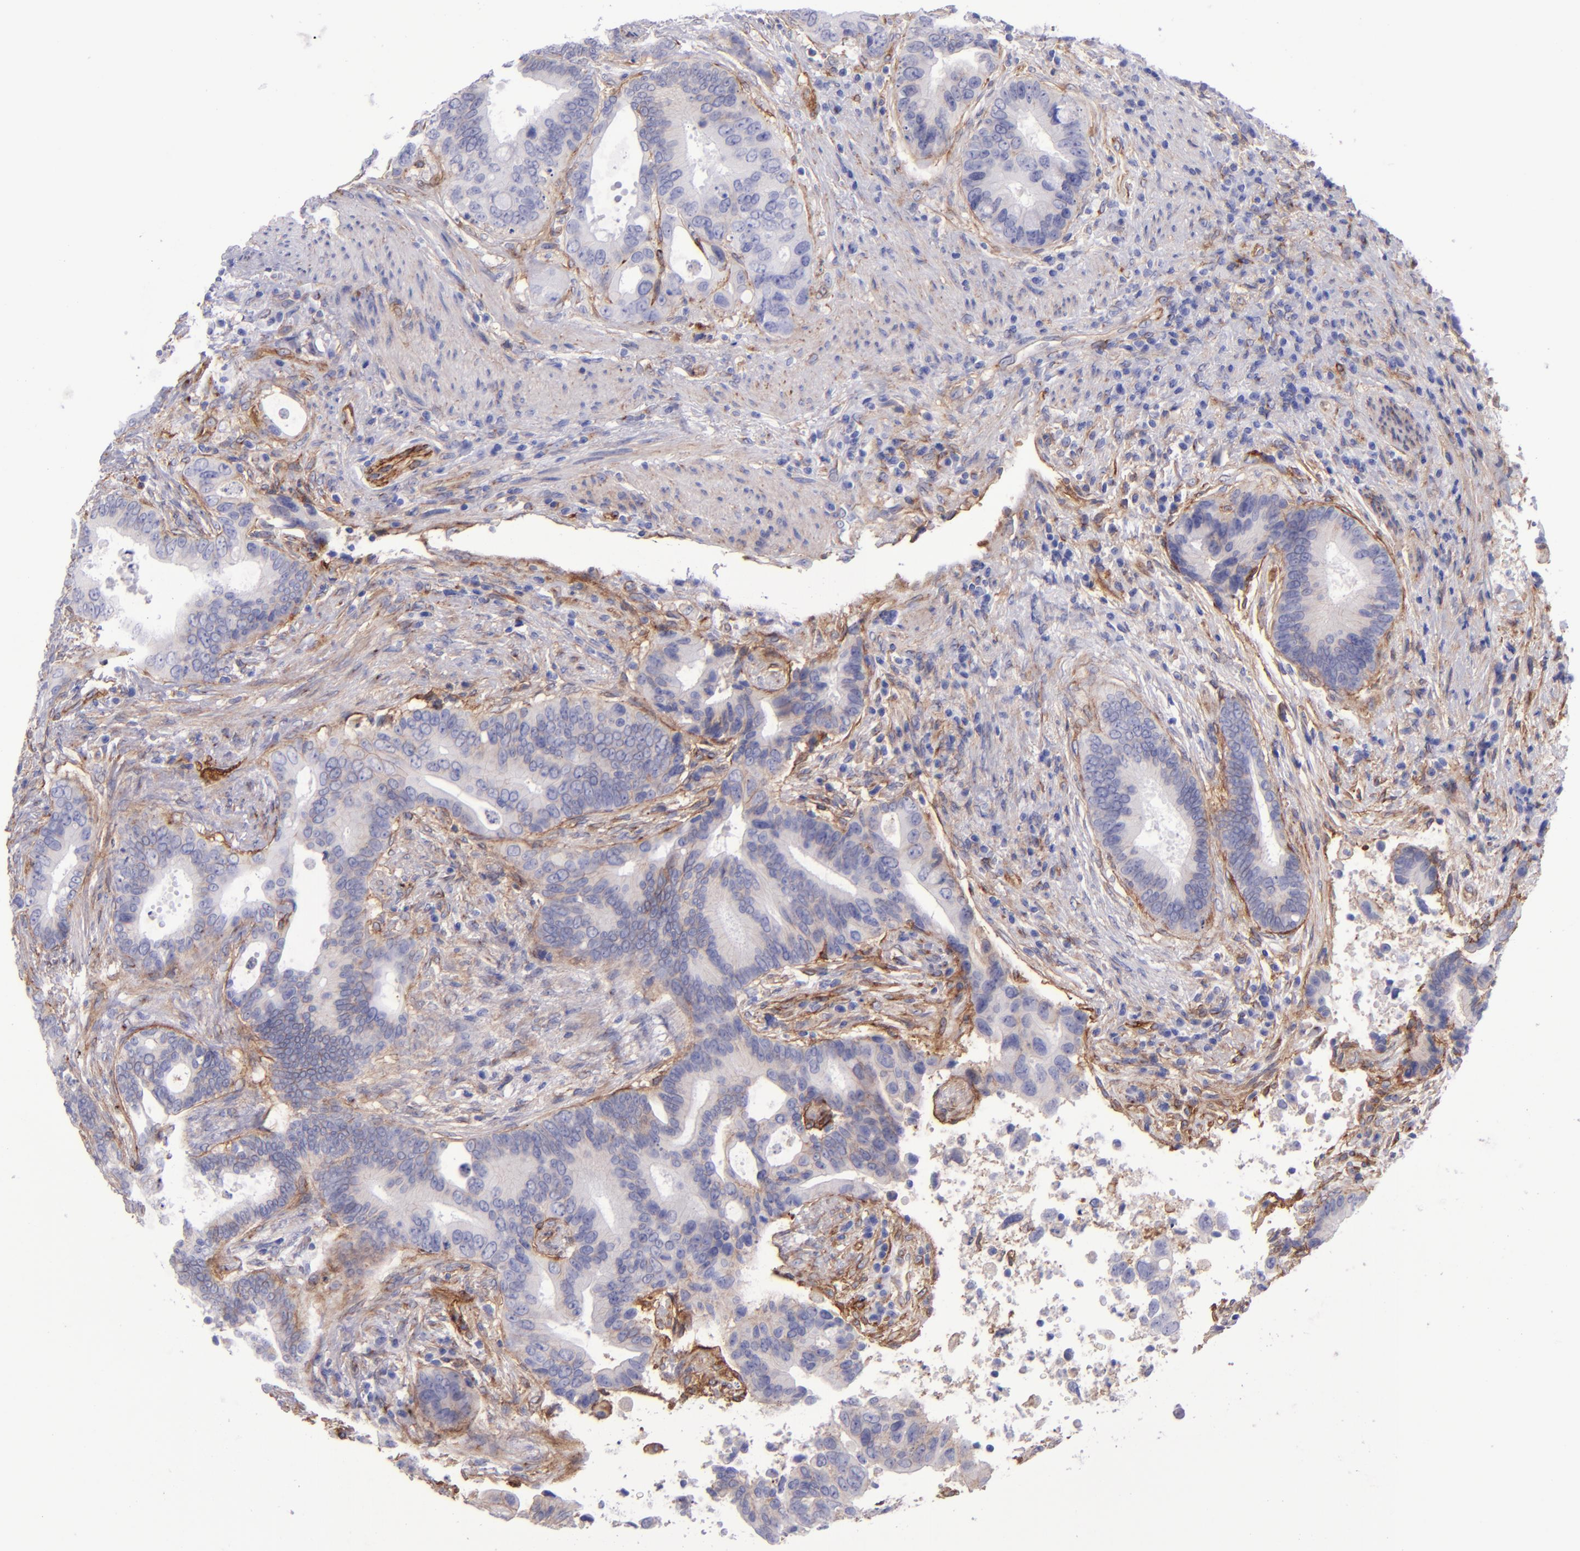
{"staining": {"intensity": "weak", "quantity": ">75%", "location": "cytoplasmic/membranous"}, "tissue": "colorectal cancer", "cell_type": "Tumor cells", "image_type": "cancer", "snomed": [{"axis": "morphology", "description": "Adenocarcinoma, NOS"}, {"axis": "topography", "description": "Rectum"}], "caption": "Human adenocarcinoma (colorectal) stained for a protein (brown) displays weak cytoplasmic/membranous positive positivity in about >75% of tumor cells.", "gene": "ITGAV", "patient": {"sex": "female", "age": 67}}